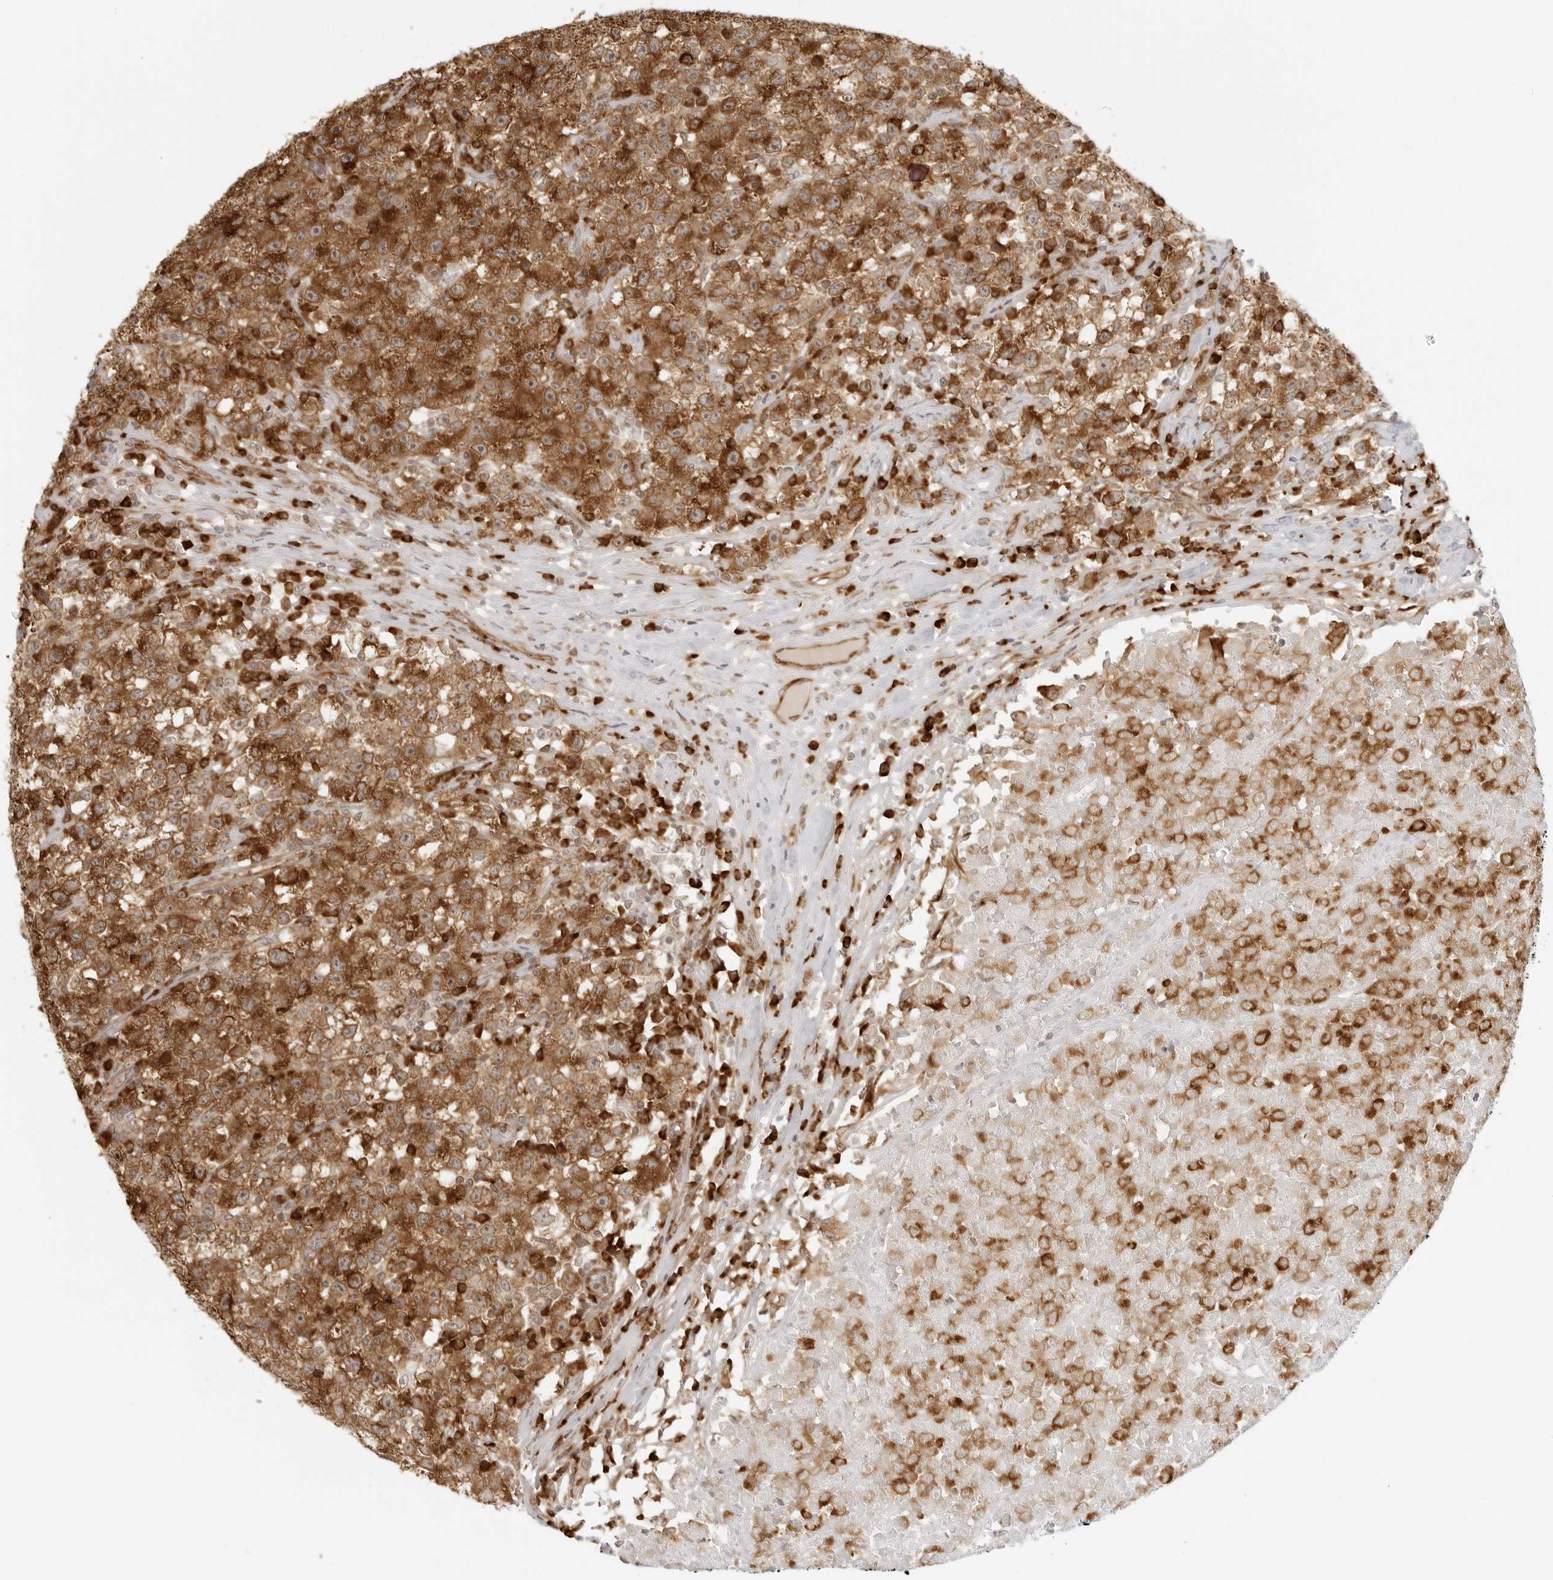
{"staining": {"intensity": "strong", "quantity": ">75%", "location": "cytoplasmic/membranous"}, "tissue": "testis cancer", "cell_type": "Tumor cells", "image_type": "cancer", "snomed": [{"axis": "morphology", "description": "Seminoma, NOS"}, {"axis": "topography", "description": "Testis"}], "caption": "This is an image of immunohistochemistry (IHC) staining of testis cancer (seminoma), which shows strong staining in the cytoplasmic/membranous of tumor cells.", "gene": "EIF4G1", "patient": {"sex": "male", "age": 22}}